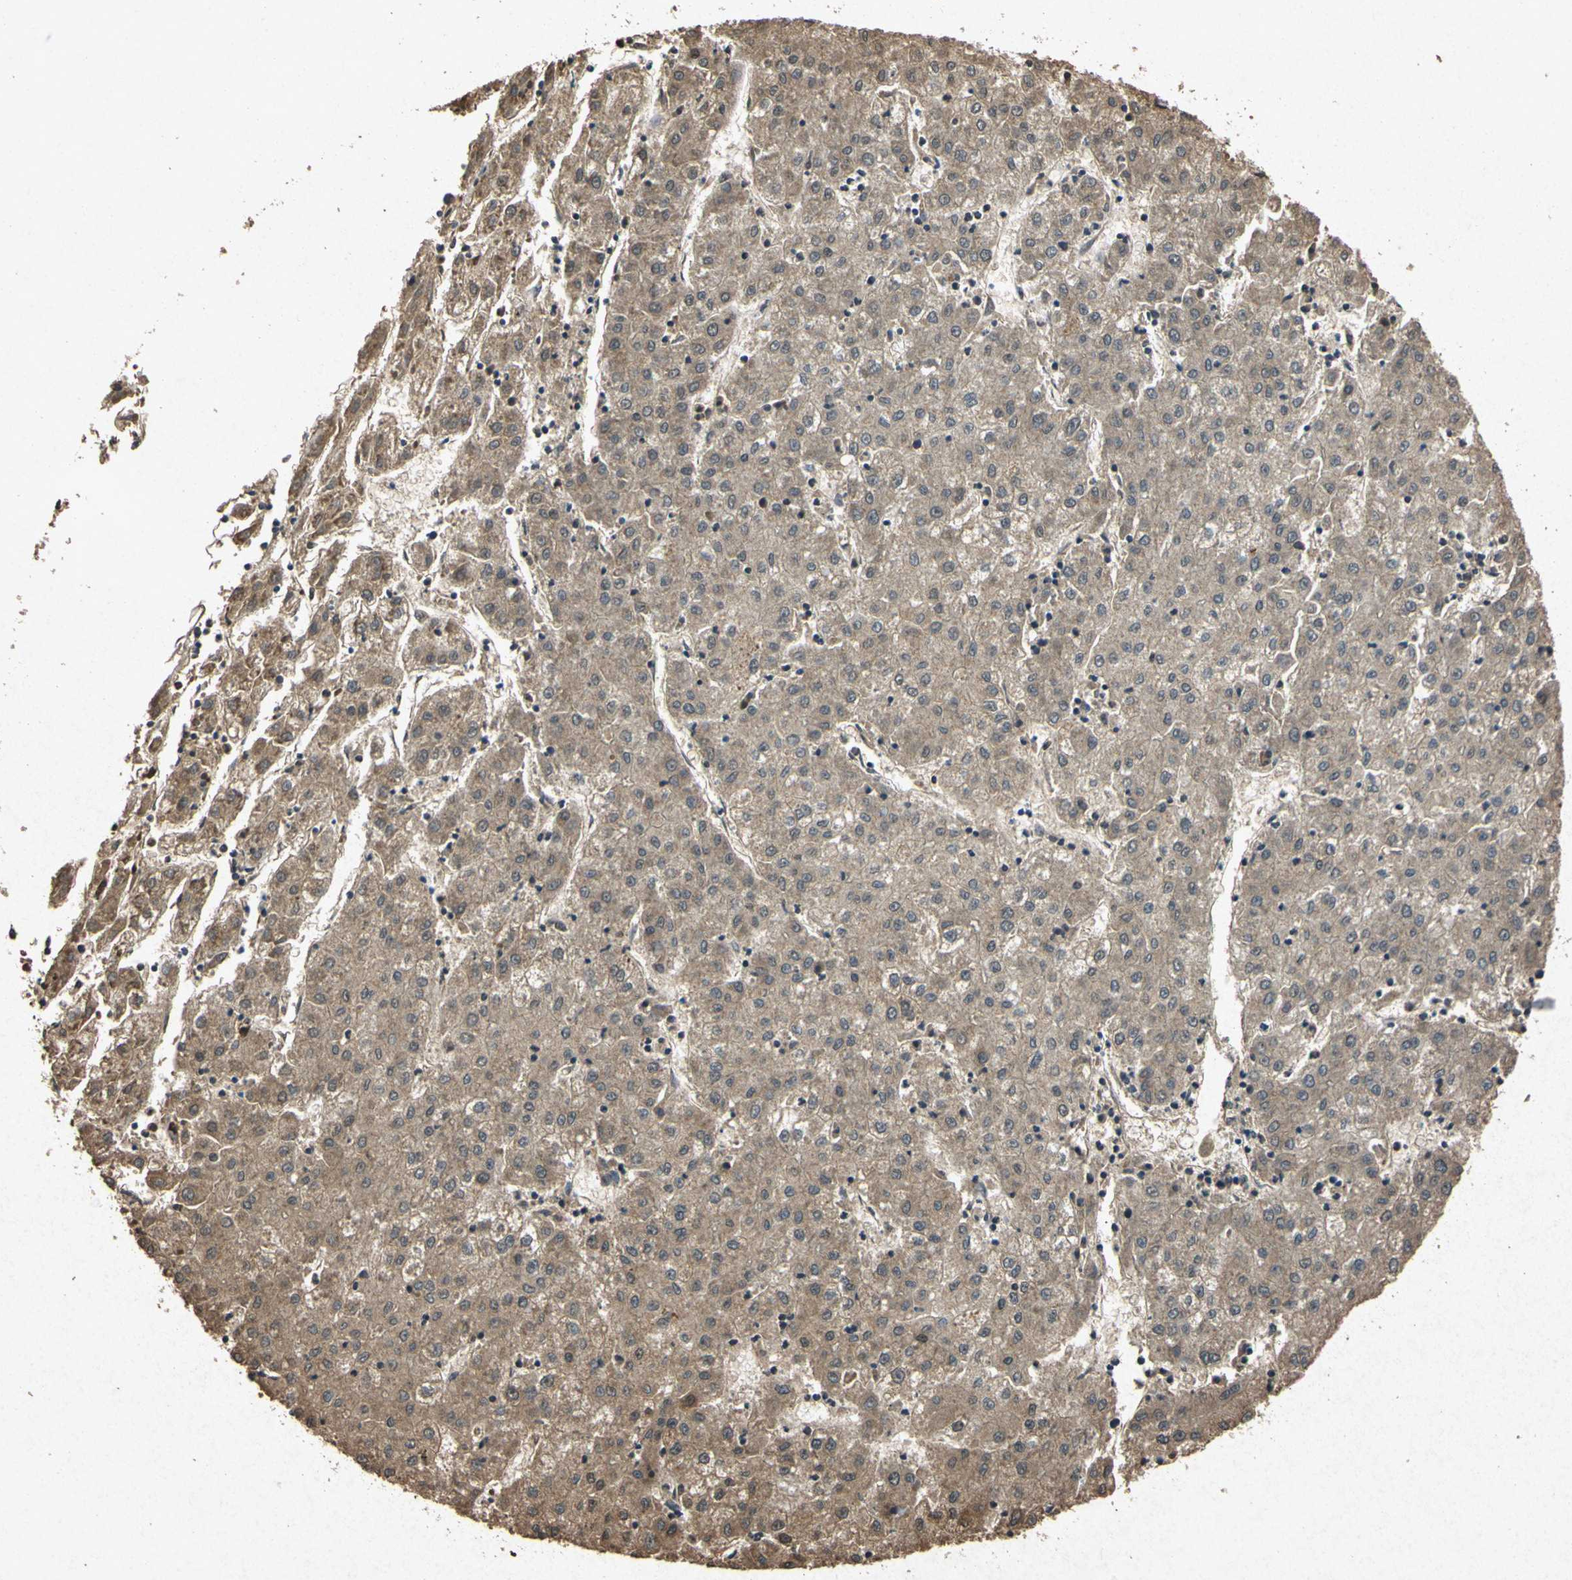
{"staining": {"intensity": "moderate", "quantity": ">75%", "location": "cytoplasmic/membranous"}, "tissue": "liver cancer", "cell_type": "Tumor cells", "image_type": "cancer", "snomed": [{"axis": "morphology", "description": "Carcinoma, Hepatocellular, NOS"}, {"axis": "topography", "description": "Liver"}], "caption": "Brown immunohistochemical staining in human liver cancer (hepatocellular carcinoma) reveals moderate cytoplasmic/membranous positivity in approximately >75% of tumor cells.", "gene": "ATP6V1H", "patient": {"sex": "male", "age": 72}}